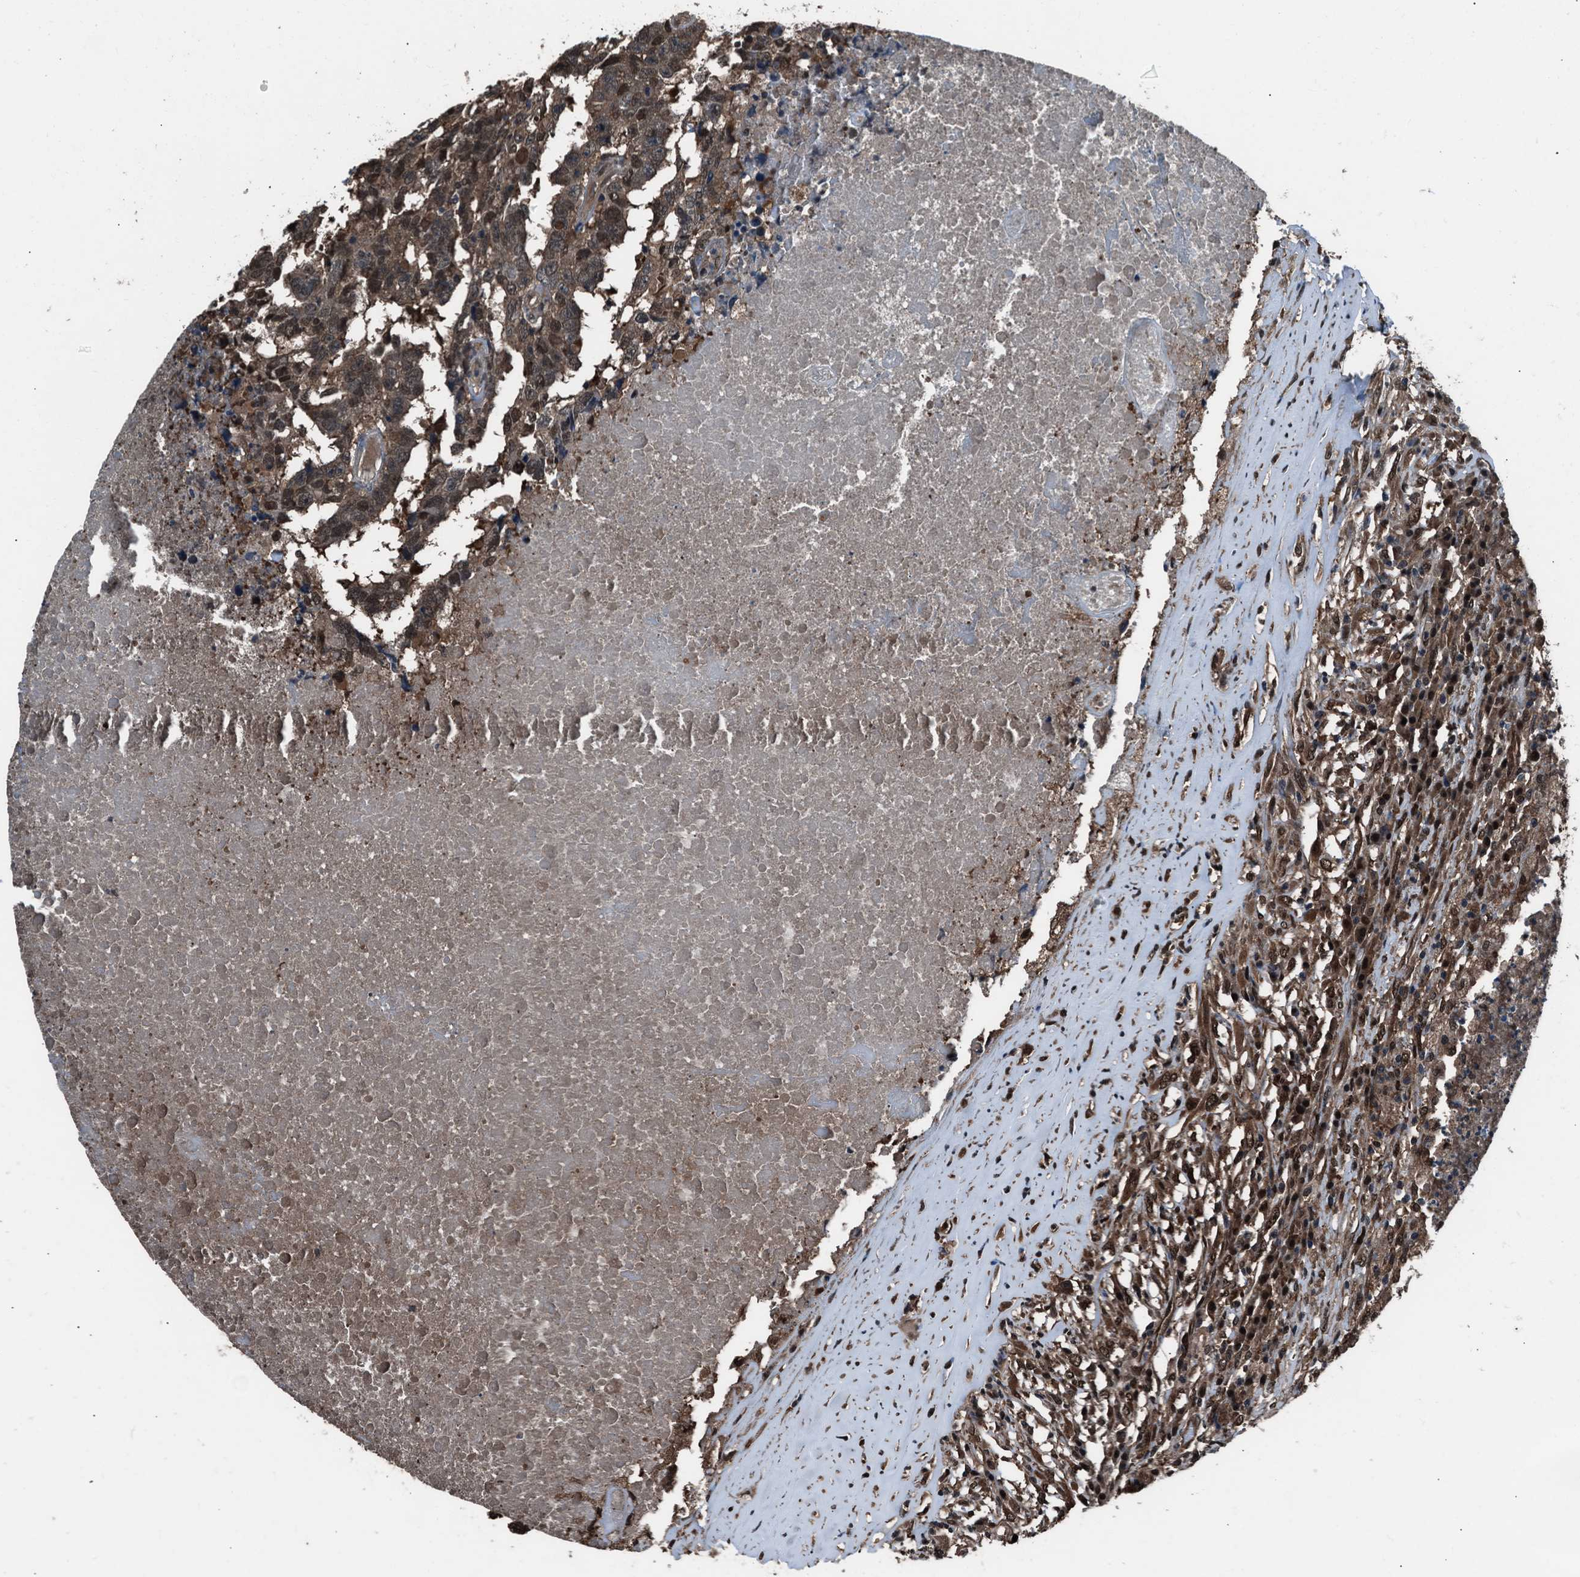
{"staining": {"intensity": "moderate", "quantity": ">75%", "location": "cytoplasmic/membranous,nuclear"}, "tissue": "testis cancer", "cell_type": "Tumor cells", "image_type": "cancer", "snomed": [{"axis": "morphology", "description": "Necrosis, NOS"}, {"axis": "morphology", "description": "Carcinoma, Embryonal, NOS"}, {"axis": "topography", "description": "Testis"}], "caption": "Testis cancer (embryonal carcinoma) was stained to show a protein in brown. There is medium levels of moderate cytoplasmic/membranous and nuclear expression in approximately >75% of tumor cells.", "gene": "YWHAG", "patient": {"sex": "male", "age": 19}}